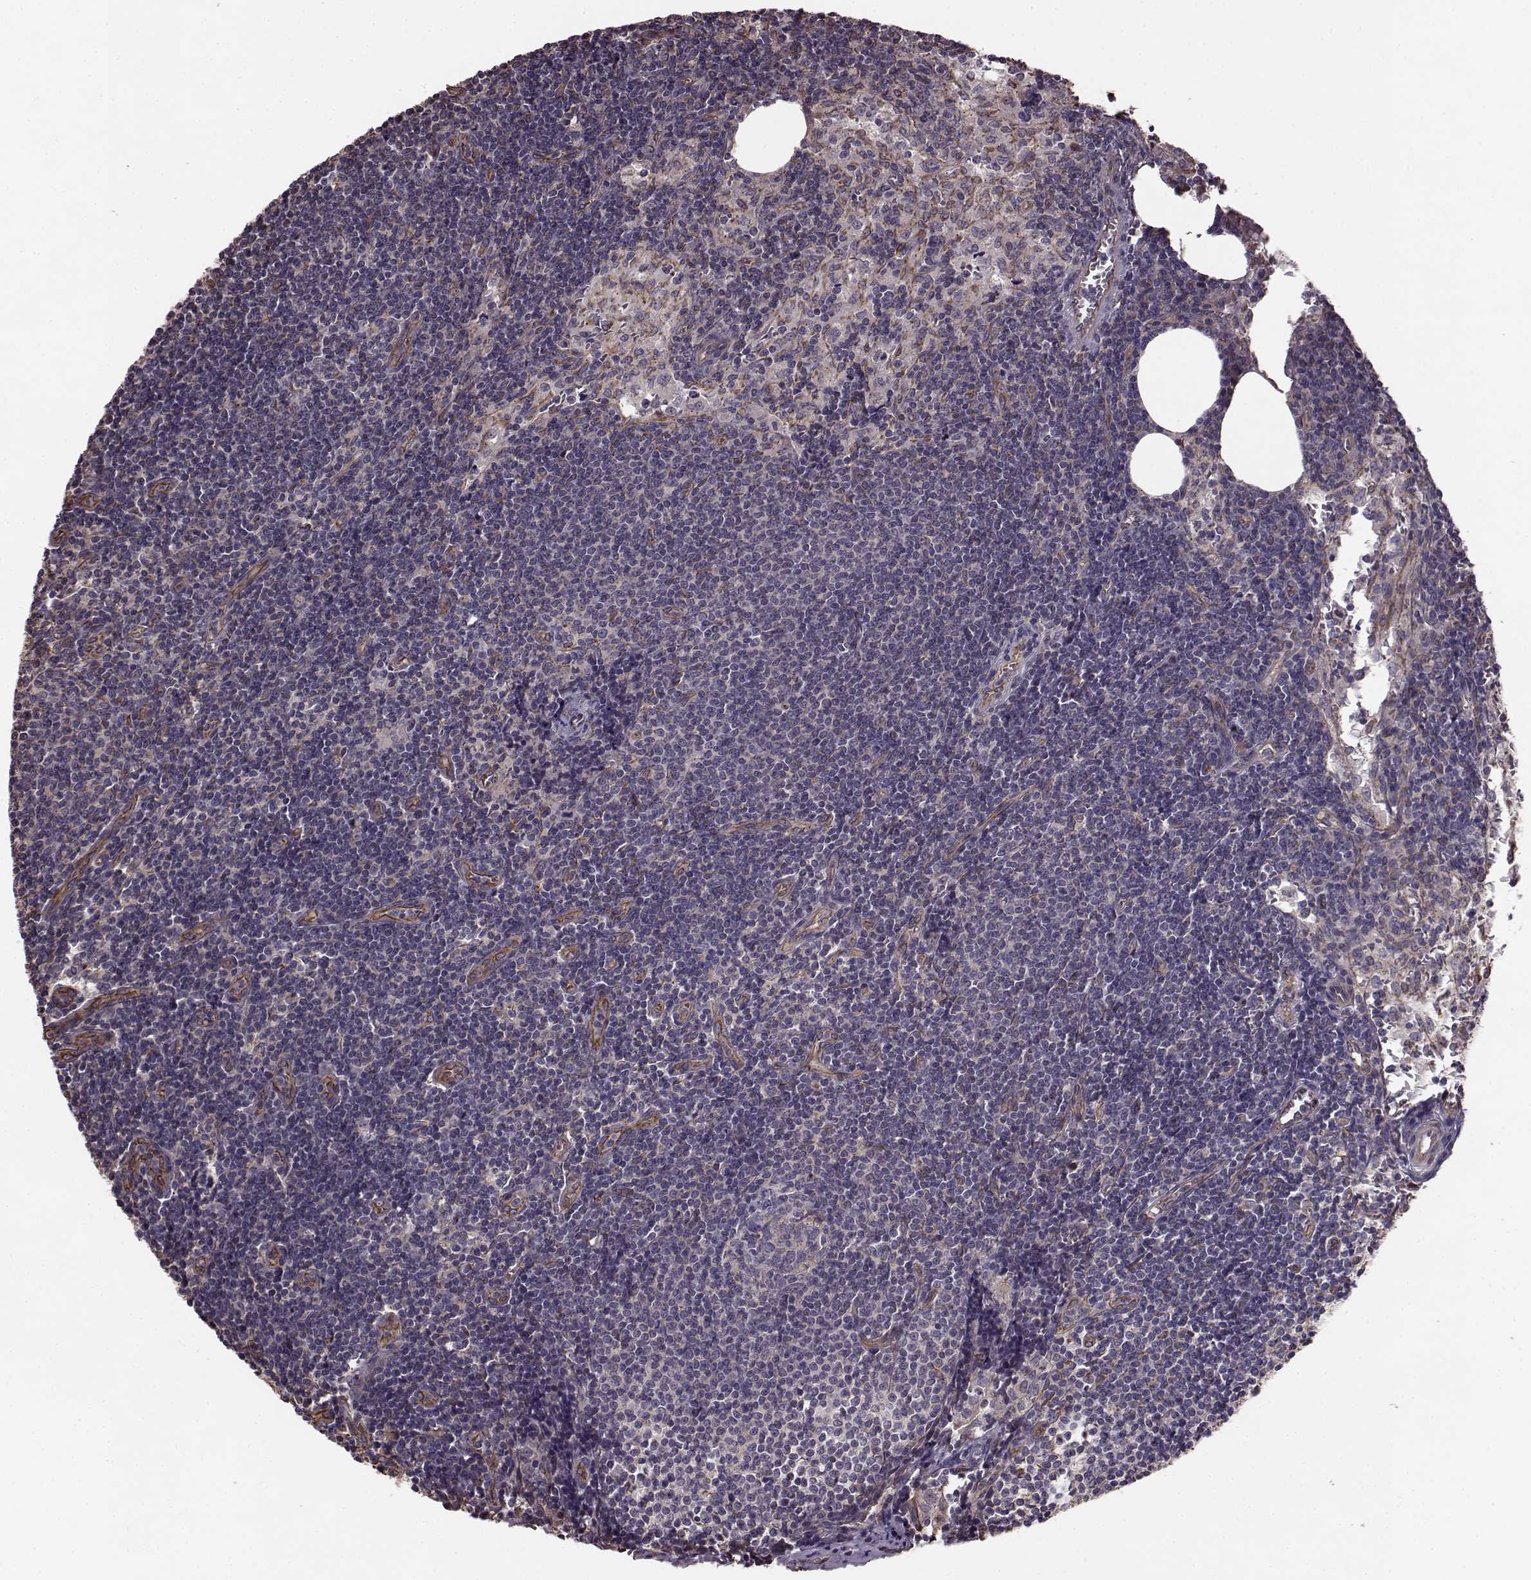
{"staining": {"intensity": "negative", "quantity": "none", "location": "none"}, "tissue": "lymph node", "cell_type": "Germinal center cells", "image_type": "normal", "snomed": [{"axis": "morphology", "description": "Normal tissue, NOS"}, {"axis": "topography", "description": "Lymph node"}], "caption": "This is a photomicrograph of immunohistochemistry staining of unremarkable lymph node, which shows no positivity in germinal center cells.", "gene": "NTF3", "patient": {"sex": "female", "age": 50}}